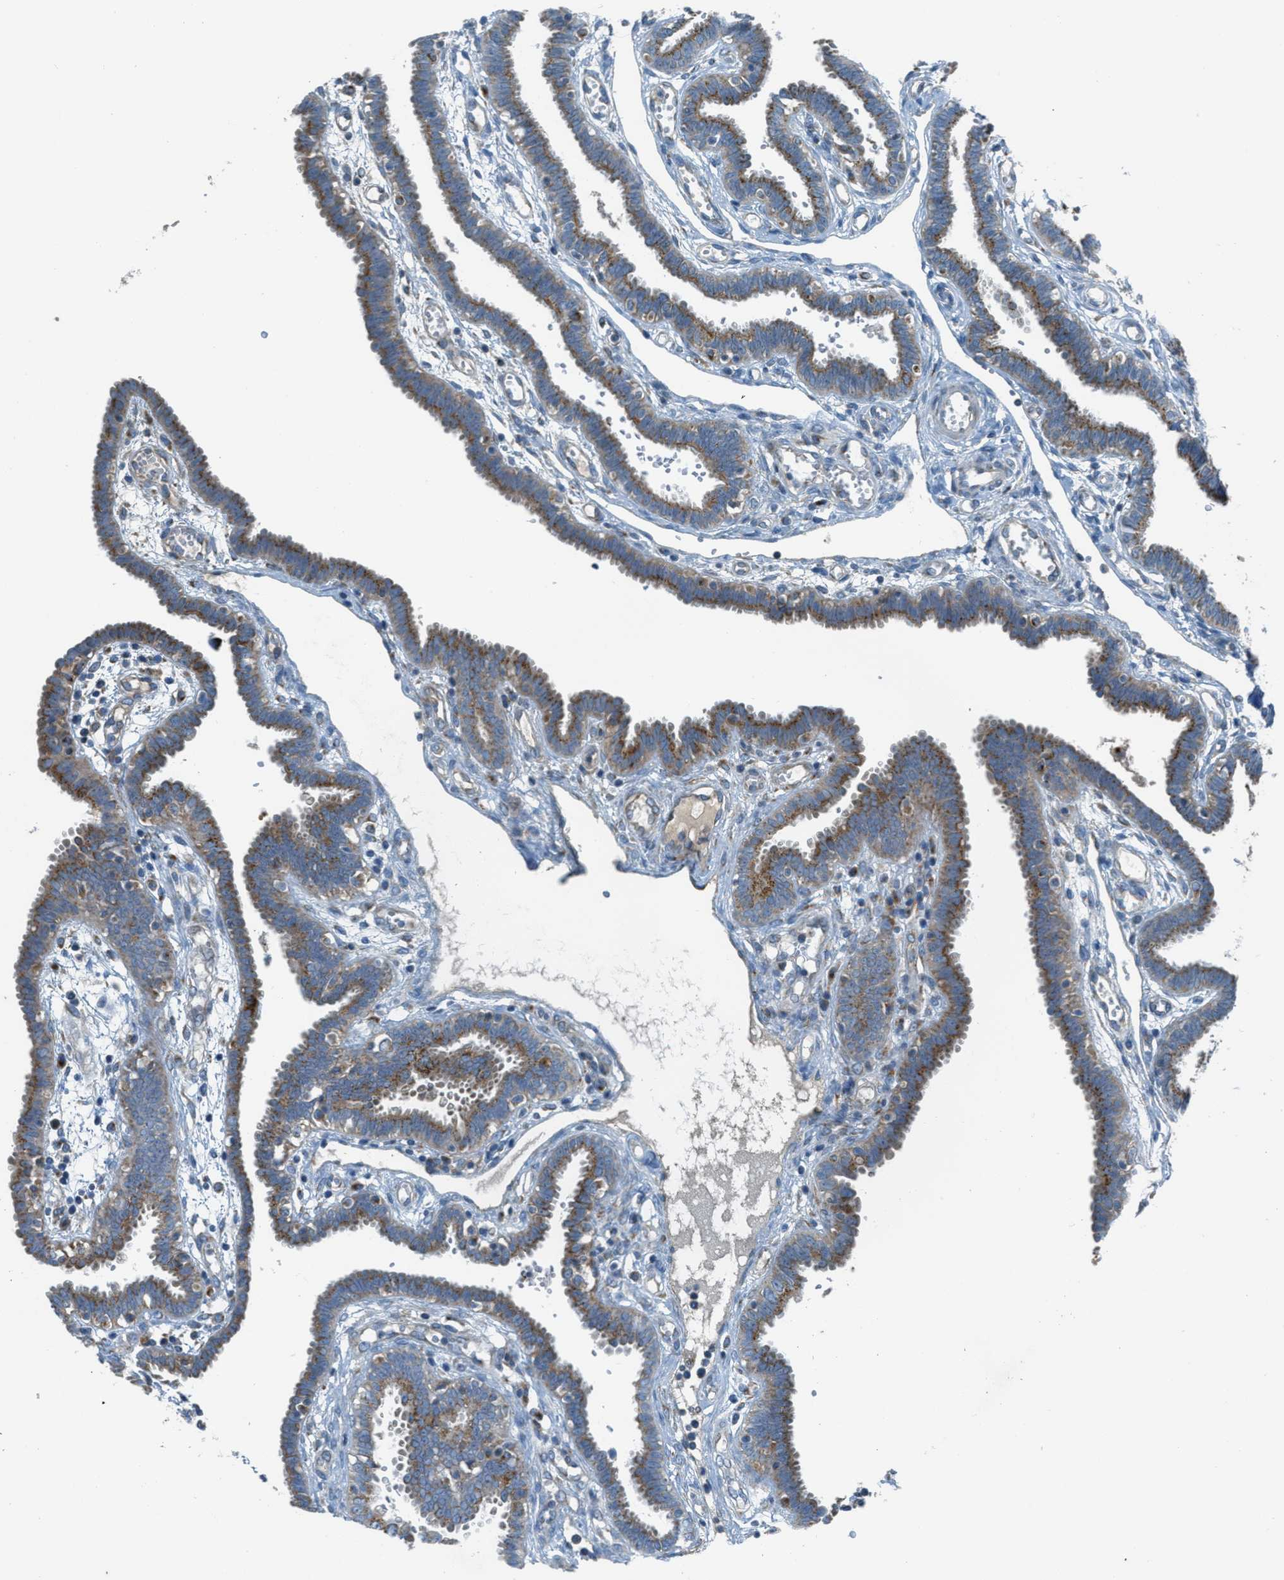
{"staining": {"intensity": "moderate", "quantity": ">75%", "location": "cytoplasmic/membranous"}, "tissue": "fallopian tube", "cell_type": "Glandular cells", "image_type": "normal", "snomed": [{"axis": "morphology", "description": "Normal tissue, NOS"}, {"axis": "topography", "description": "Fallopian tube"}, {"axis": "topography", "description": "Placenta"}], "caption": "The image demonstrates staining of normal fallopian tube, revealing moderate cytoplasmic/membranous protein staining (brown color) within glandular cells.", "gene": "BCKDK", "patient": {"sex": "female", "age": 32}}